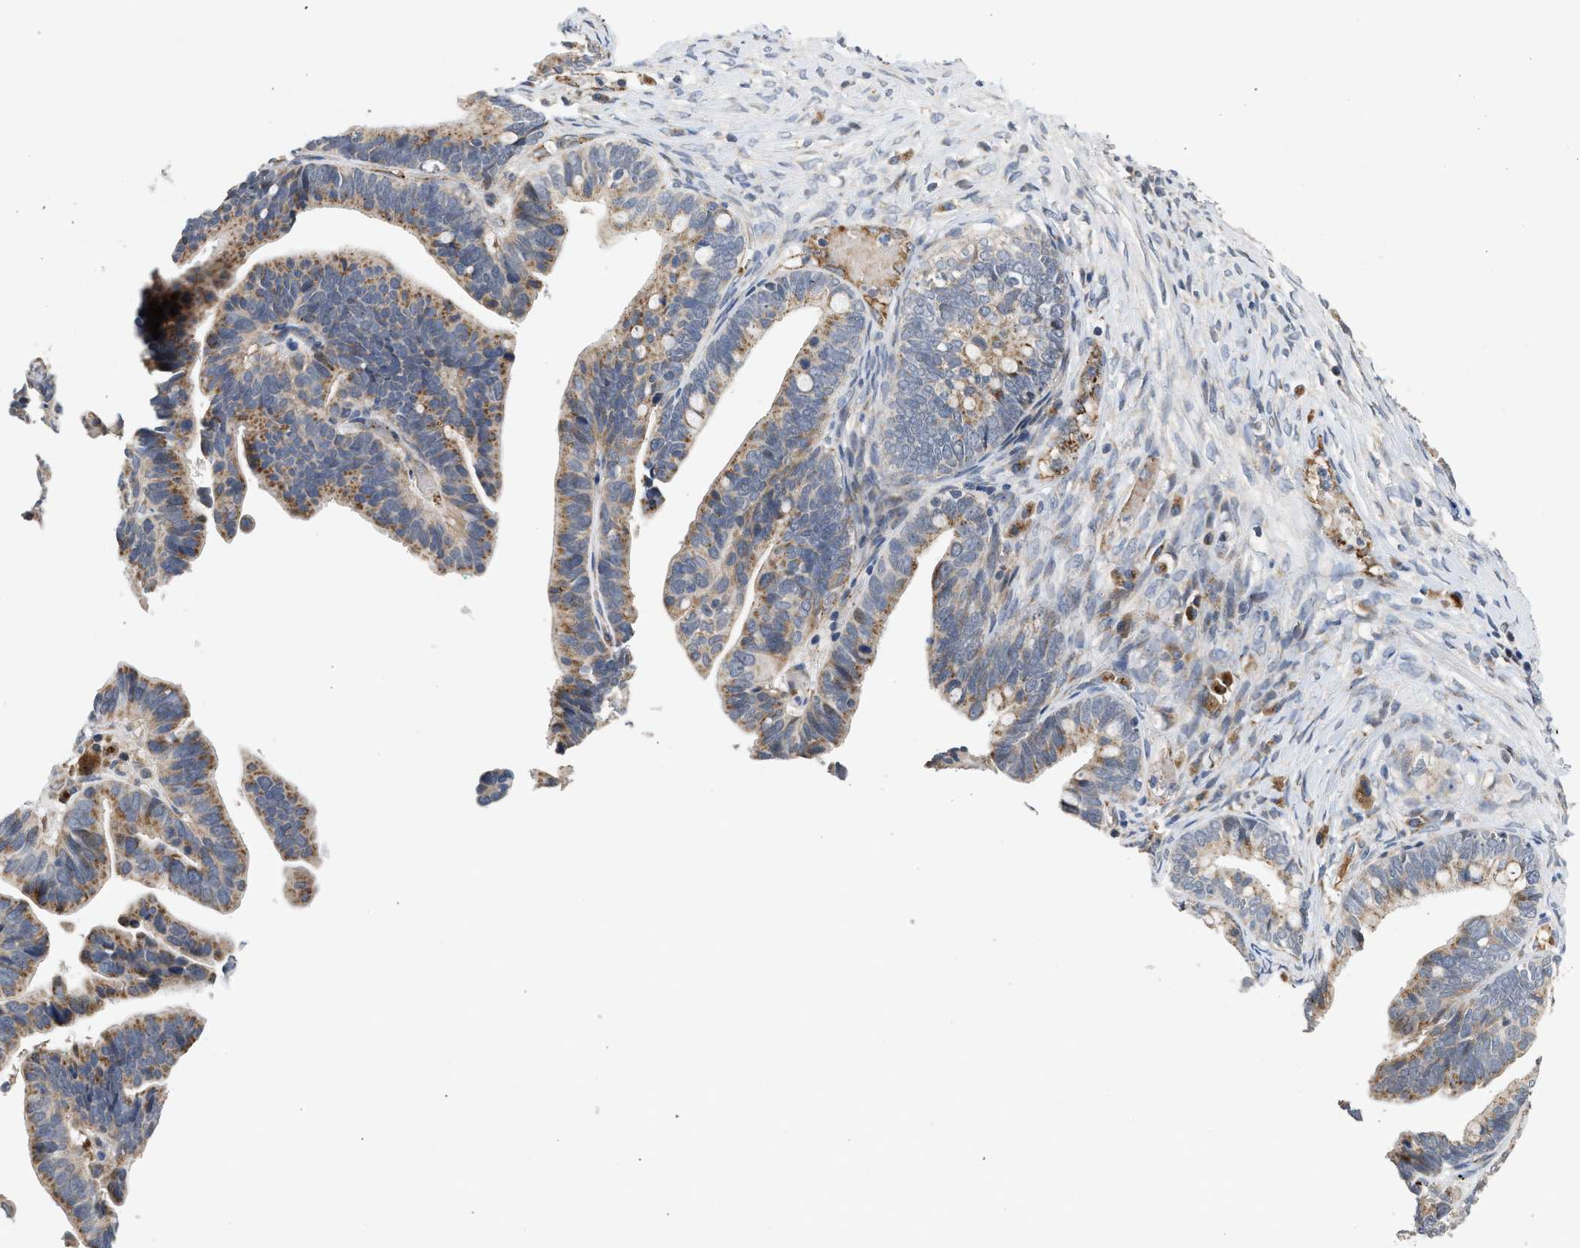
{"staining": {"intensity": "moderate", "quantity": "<25%", "location": "cytoplasmic/membranous"}, "tissue": "ovarian cancer", "cell_type": "Tumor cells", "image_type": "cancer", "snomed": [{"axis": "morphology", "description": "Cystadenocarcinoma, serous, NOS"}, {"axis": "topography", "description": "Ovary"}], "caption": "Protein staining exhibits moderate cytoplasmic/membranous expression in about <25% of tumor cells in serous cystadenocarcinoma (ovarian).", "gene": "PIM1", "patient": {"sex": "female", "age": 56}}